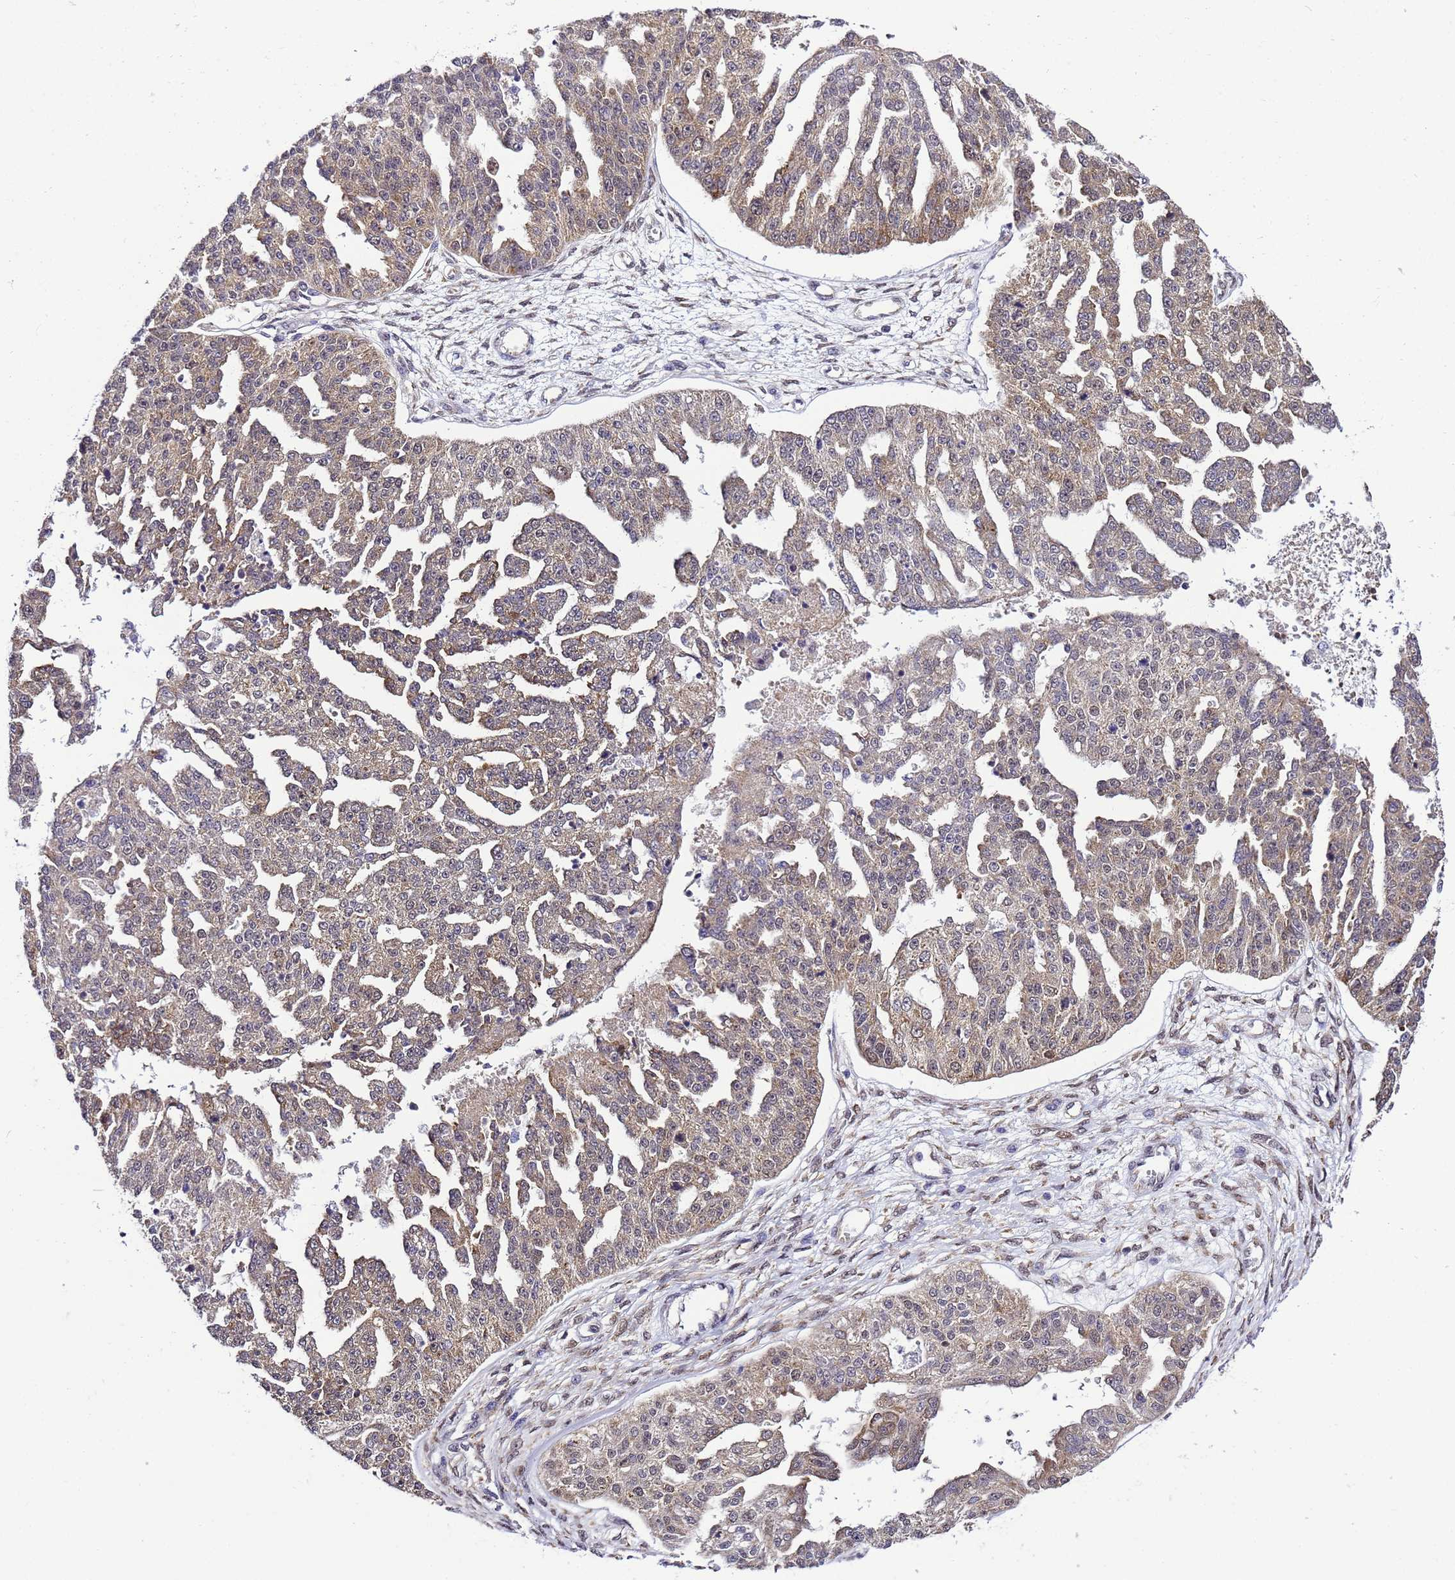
{"staining": {"intensity": "weak", "quantity": "25%-75%", "location": "cytoplasmic/membranous"}, "tissue": "ovarian cancer", "cell_type": "Tumor cells", "image_type": "cancer", "snomed": [{"axis": "morphology", "description": "Cystadenocarcinoma, serous, NOS"}, {"axis": "topography", "description": "Ovary"}], "caption": "Immunohistochemistry (IHC) (DAB (3,3'-diaminobenzidine)) staining of ovarian serous cystadenocarcinoma demonstrates weak cytoplasmic/membranous protein positivity in approximately 25%-75% of tumor cells. (DAB (3,3'-diaminobenzidine) = brown stain, brightfield microscopy at high magnification).", "gene": "SMN1", "patient": {"sex": "female", "age": 58}}